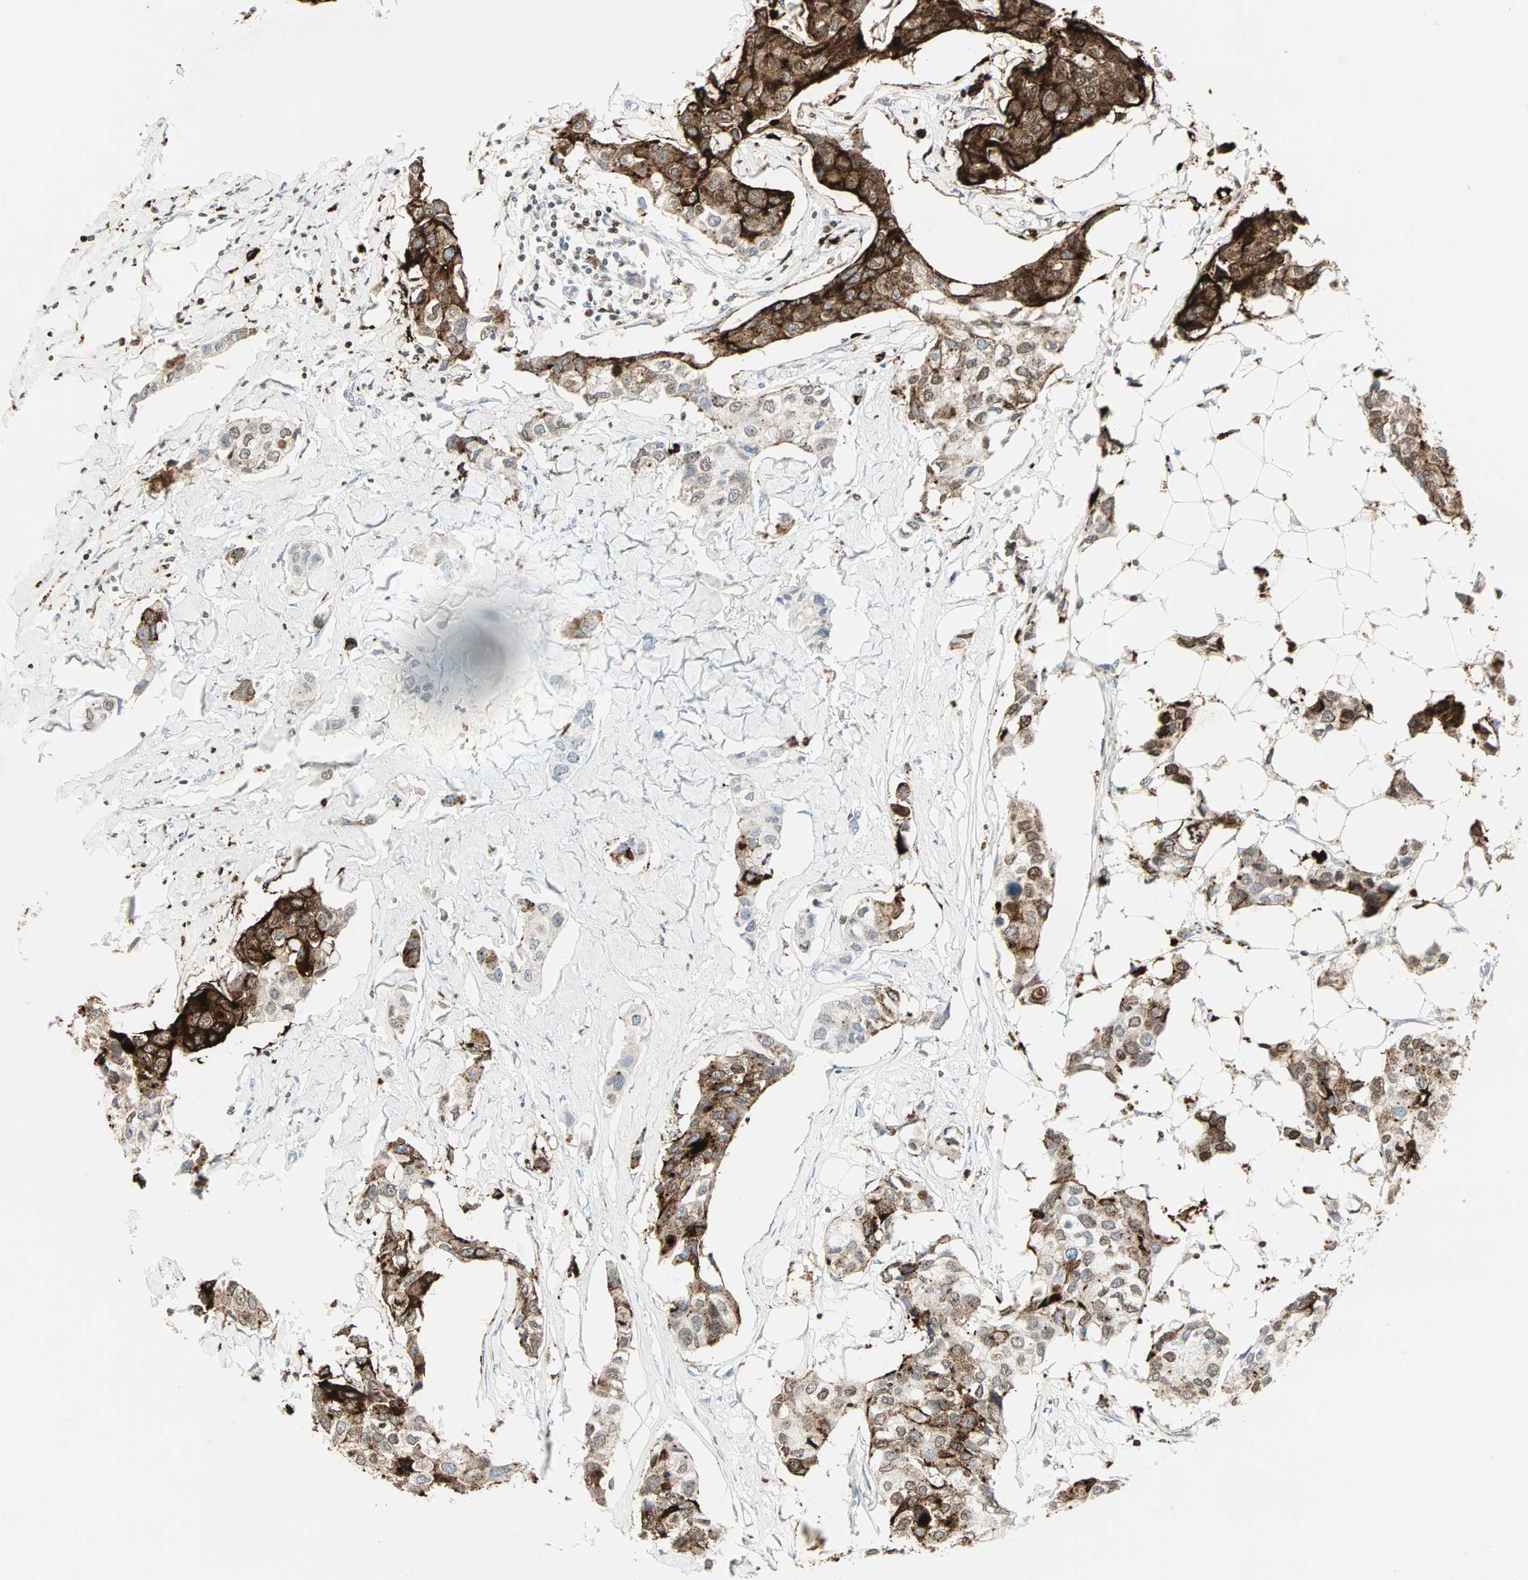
{"staining": {"intensity": "strong", "quantity": ">75%", "location": "cytoplasmic/membranous"}, "tissue": "breast cancer", "cell_type": "Tumor cells", "image_type": "cancer", "snomed": [{"axis": "morphology", "description": "Duct carcinoma"}, {"axis": "topography", "description": "Breast"}], "caption": "Brown immunohistochemical staining in human breast cancer (intraductal carcinoma) shows strong cytoplasmic/membranous staining in approximately >75% of tumor cells.", "gene": "CEACAM6", "patient": {"sex": "female", "age": 80}}